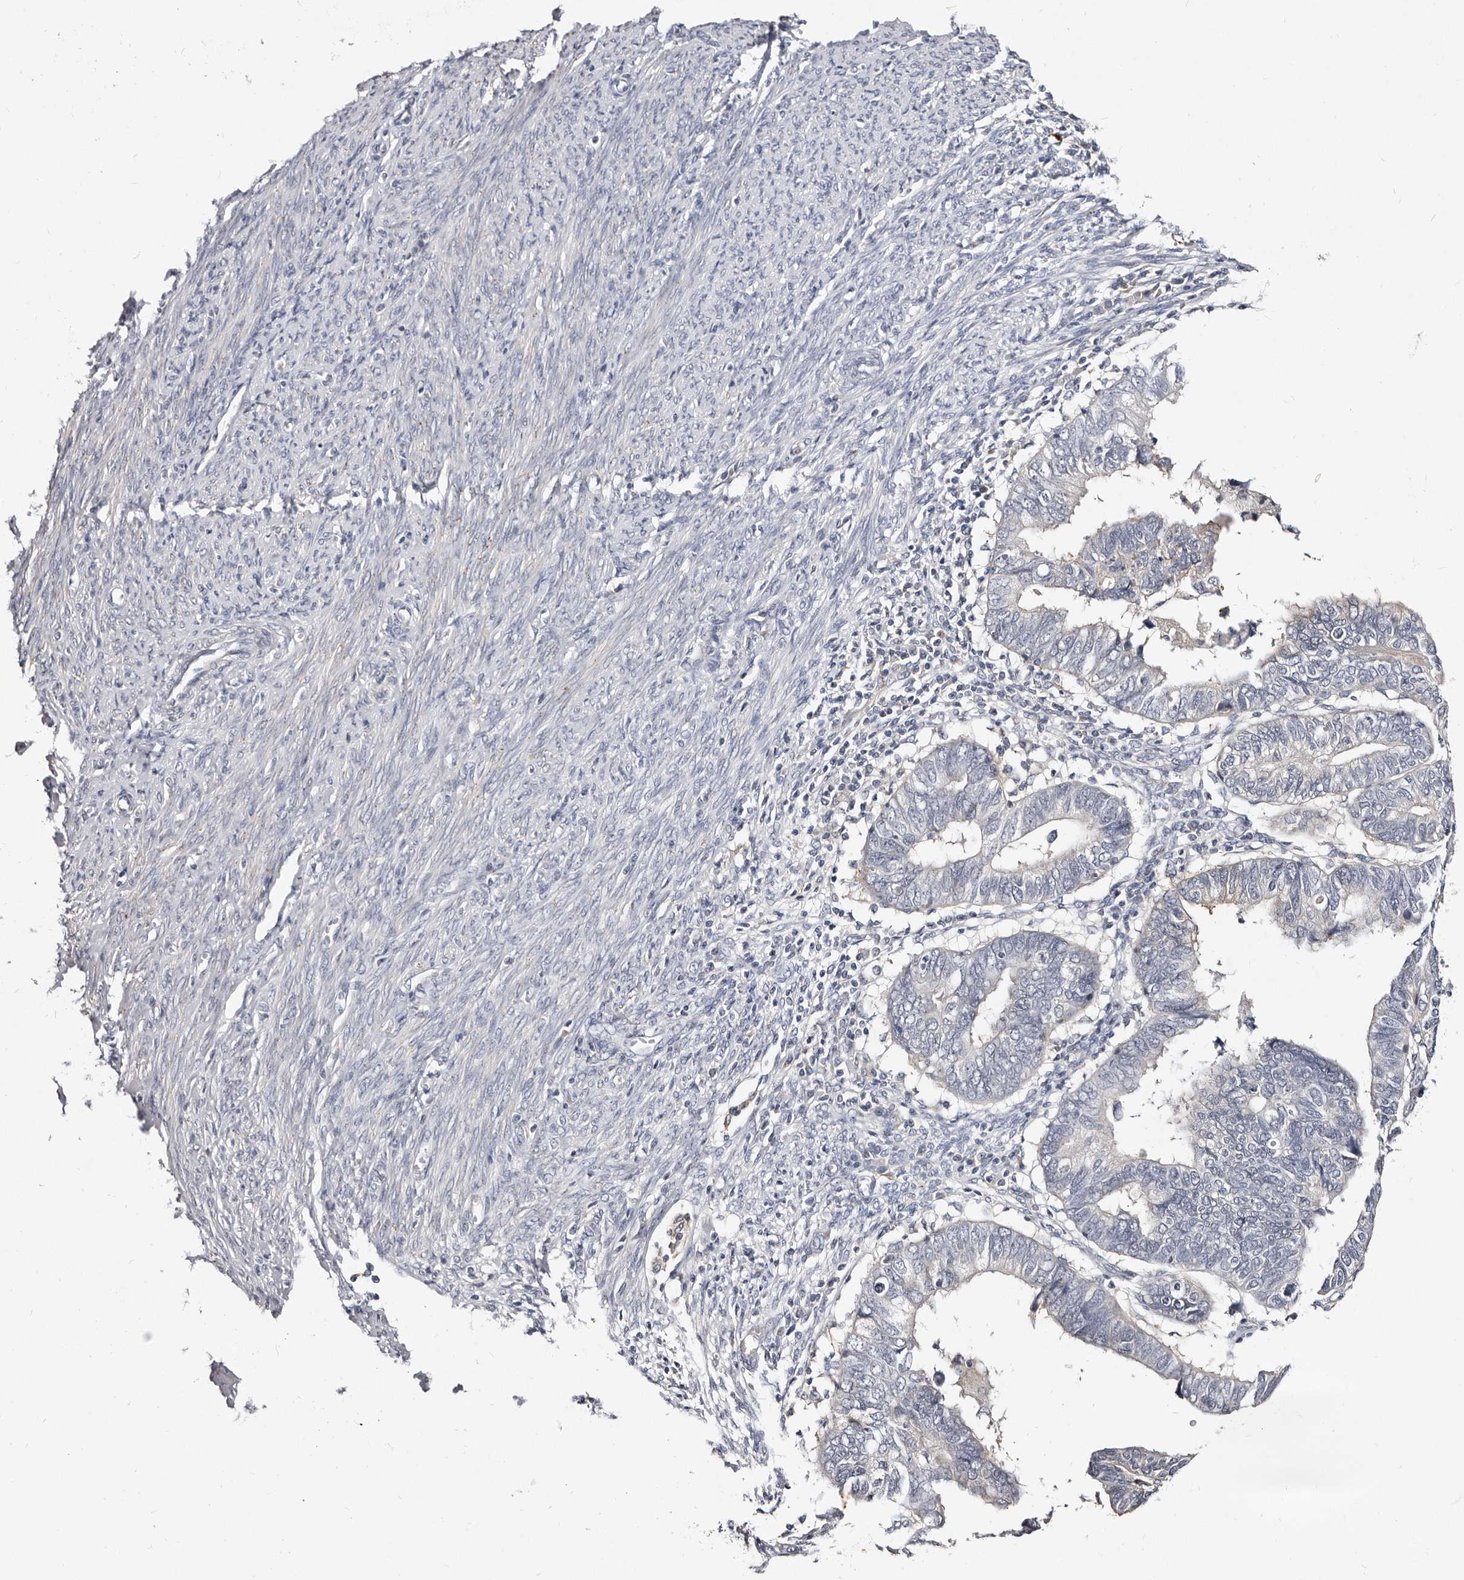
{"staining": {"intensity": "negative", "quantity": "none", "location": "none"}, "tissue": "endometrial cancer", "cell_type": "Tumor cells", "image_type": "cancer", "snomed": [{"axis": "morphology", "description": "Adenocarcinoma, NOS"}, {"axis": "topography", "description": "Uterus"}], "caption": "This is an immunohistochemistry (IHC) histopathology image of human endometrial adenocarcinoma. There is no staining in tumor cells.", "gene": "MRPS33", "patient": {"sex": "female", "age": 77}}